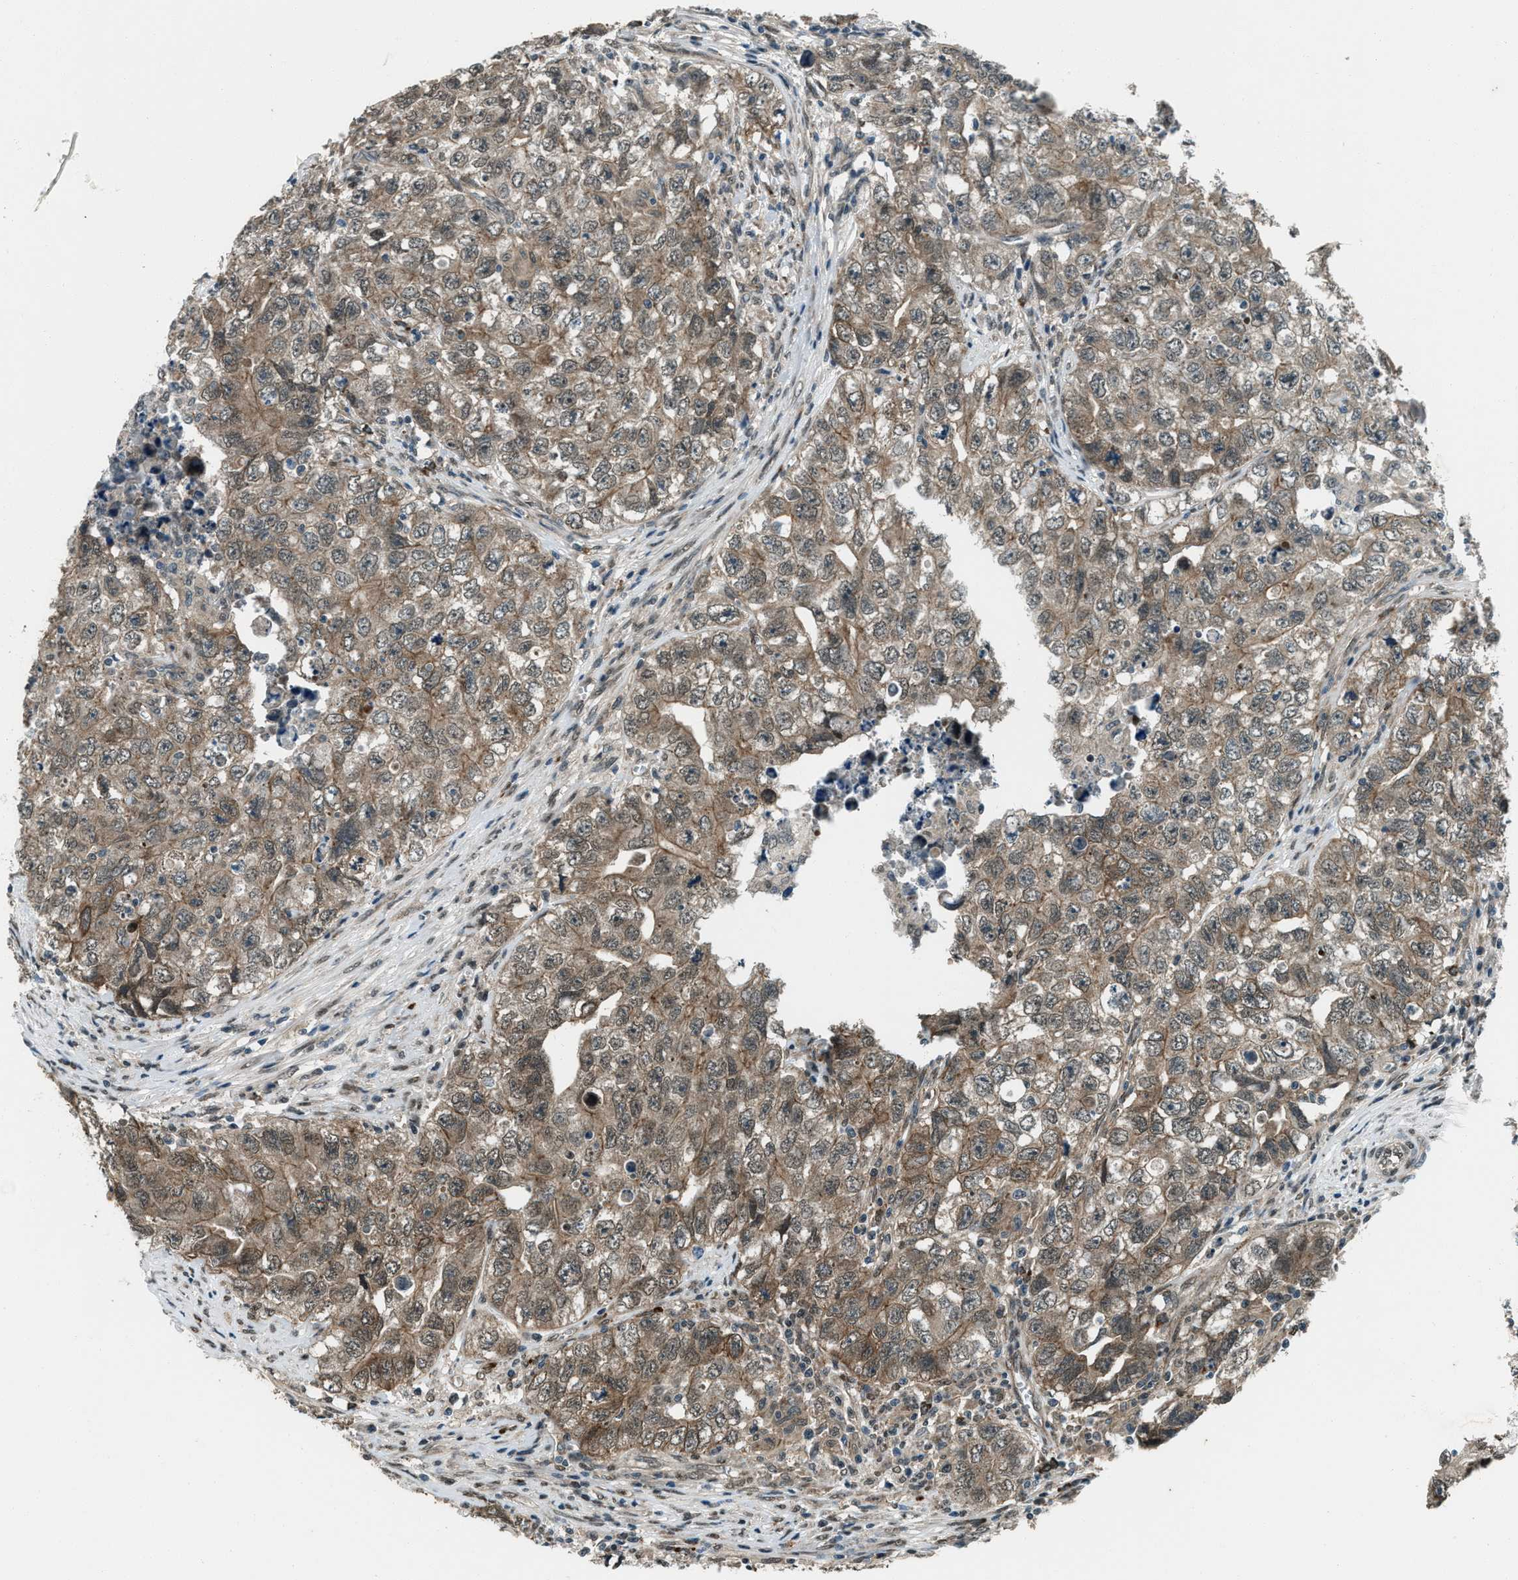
{"staining": {"intensity": "moderate", "quantity": ">75%", "location": "cytoplasmic/membranous"}, "tissue": "testis cancer", "cell_type": "Tumor cells", "image_type": "cancer", "snomed": [{"axis": "morphology", "description": "Seminoma, NOS"}, {"axis": "morphology", "description": "Carcinoma, Embryonal, NOS"}, {"axis": "topography", "description": "Testis"}], "caption": "A high-resolution micrograph shows immunohistochemistry (IHC) staining of testis embryonal carcinoma, which reveals moderate cytoplasmic/membranous expression in approximately >75% of tumor cells.", "gene": "SVIL", "patient": {"sex": "male", "age": 43}}